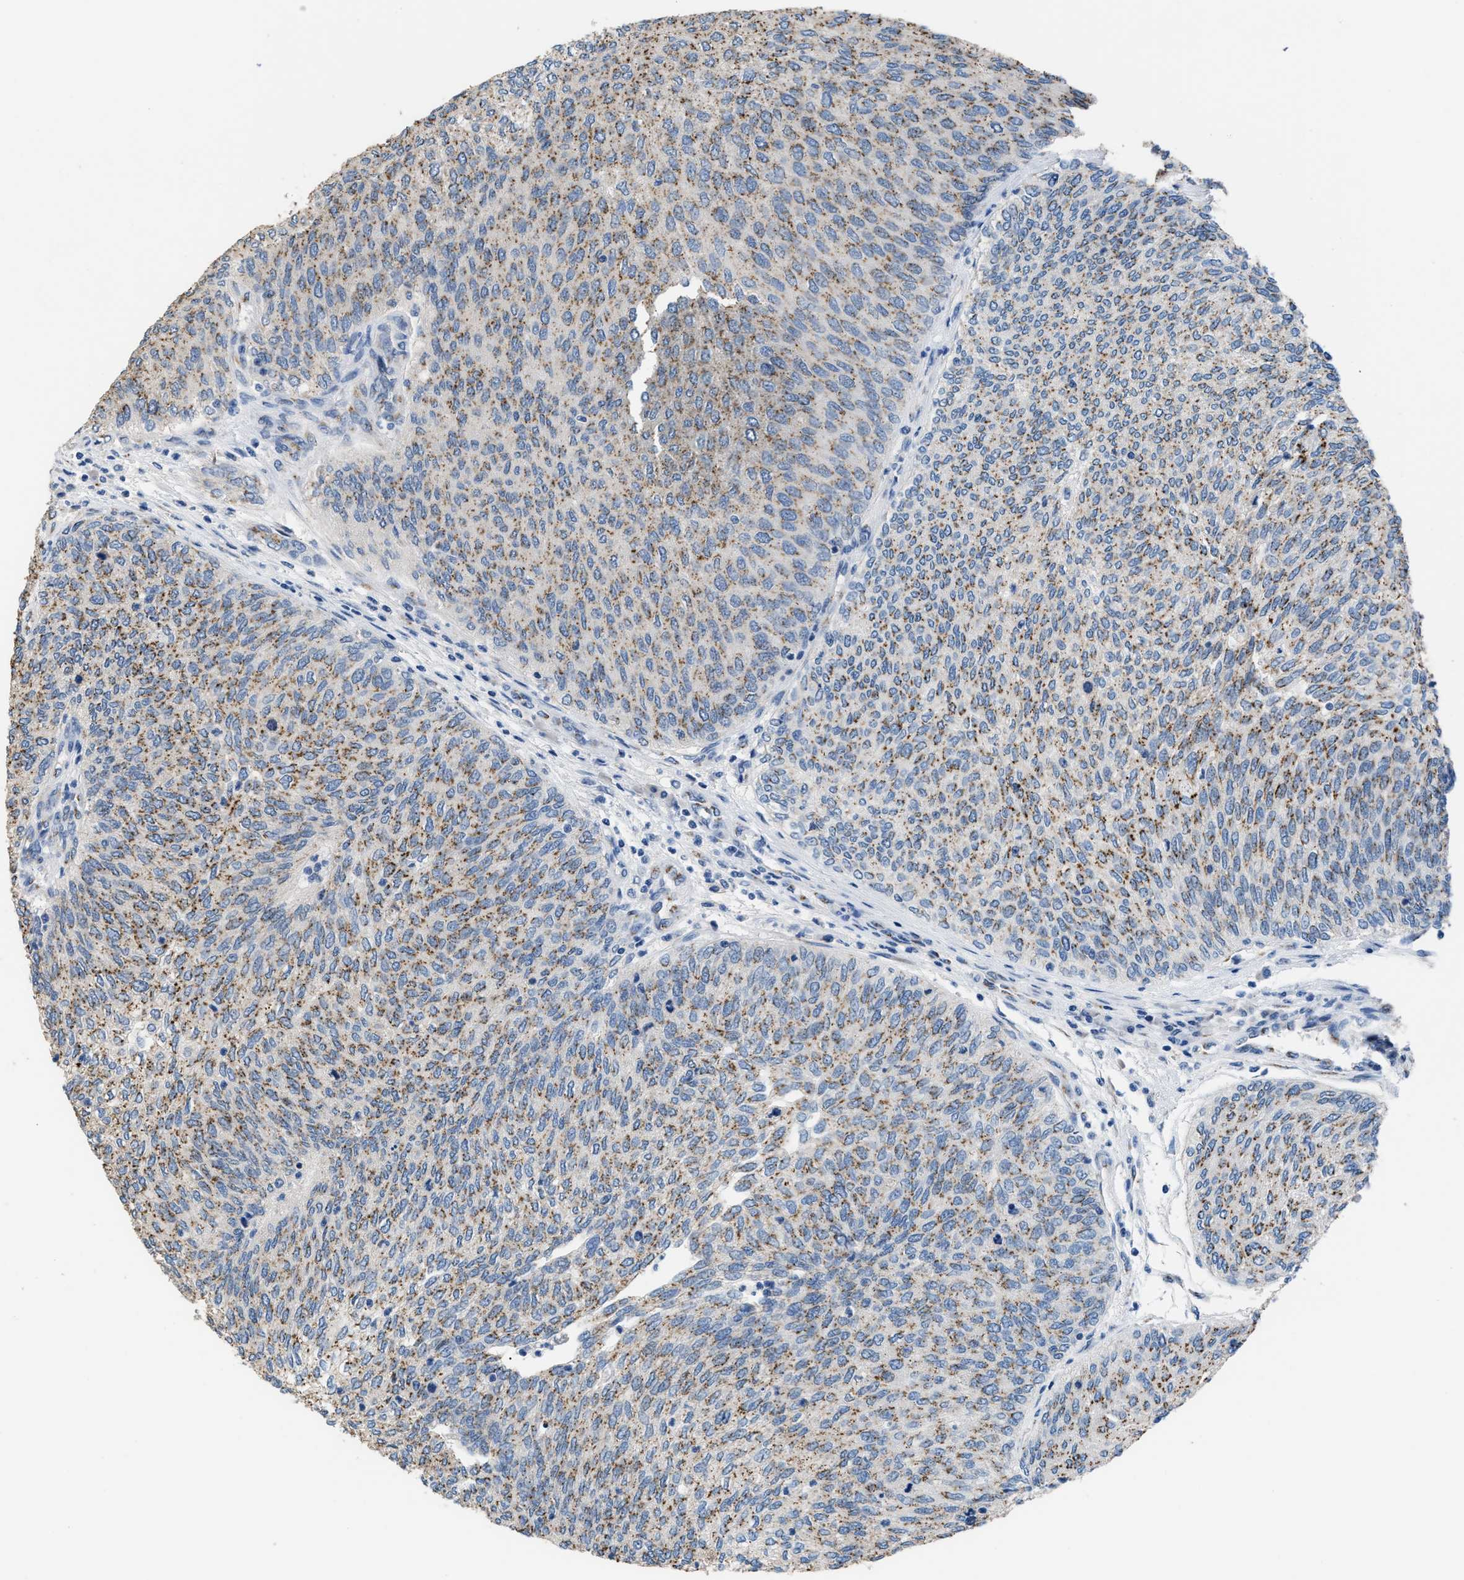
{"staining": {"intensity": "moderate", "quantity": ">75%", "location": "cytoplasmic/membranous"}, "tissue": "urothelial cancer", "cell_type": "Tumor cells", "image_type": "cancer", "snomed": [{"axis": "morphology", "description": "Urothelial carcinoma, Low grade"}, {"axis": "topography", "description": "Urinary bladder"}], "caption": "Immunohistochemistry (IHC) (DAB) staining of low-grade urothelial carcinoma shows moderate cytoplasmic/membranous protein expression in approximately >75% of tumor cells.", "gene": "GOLM1", "patient": {"sex": "female", "age": 79}}